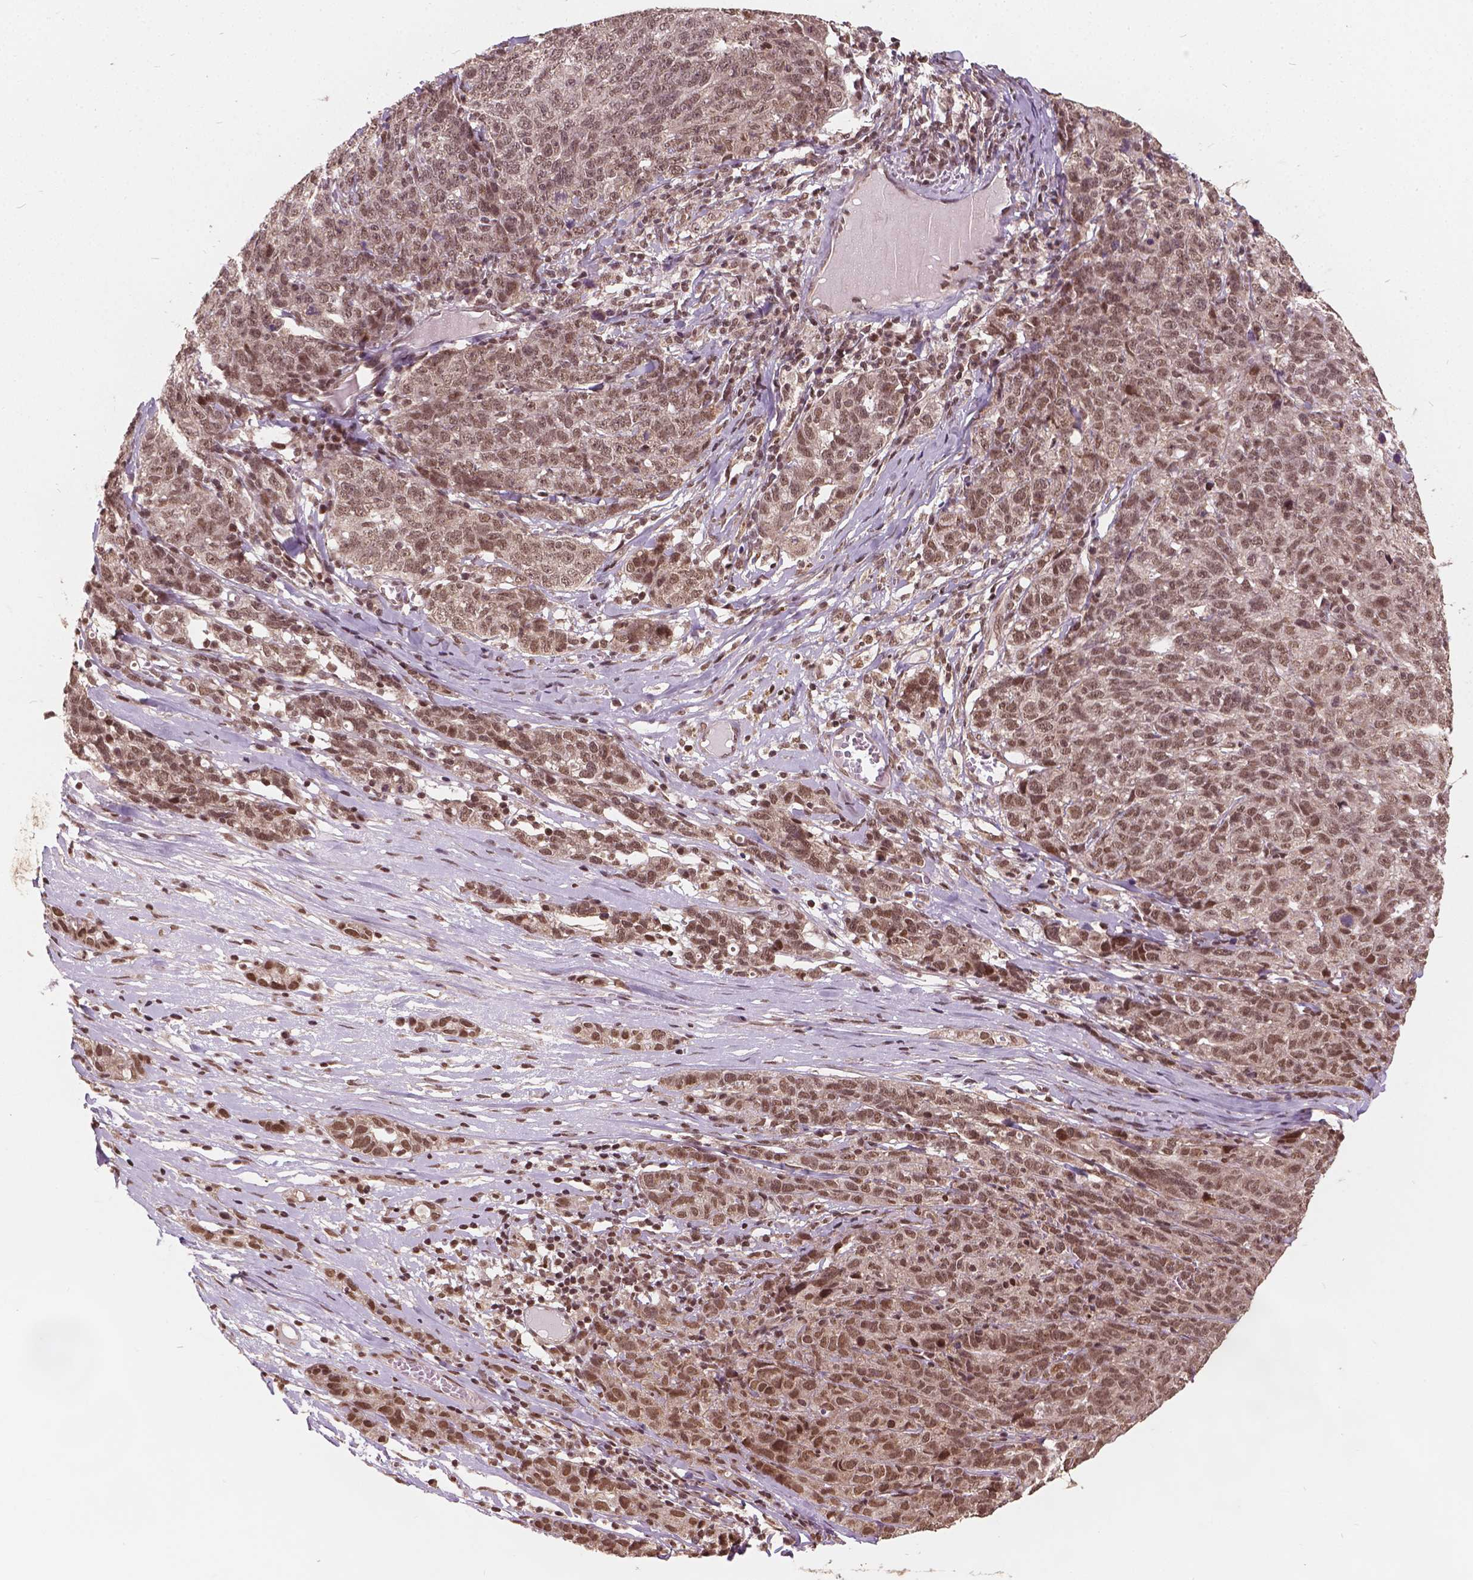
{"staining": {"intensity": "moderate", "quantity": ">75%", "location": "nuclear"}, "tissue": "ovarian cancer", "cell_type": "Tumor cells", "image_type": "cancer", "snomed": [{"axis": "morphology", "description": "Cystadenocarcinoma, serous, NOS"}, {"axis": "topography", "description": "Ovary"}], "caption": "Tumor cells demonstrate medium levels of moderate nuclear staining in about >75% of cells in ovarian cancer. Nuclei are stained in blue.", "gene": "GPS2", "patient": {"sex": "female", "age": 71}}